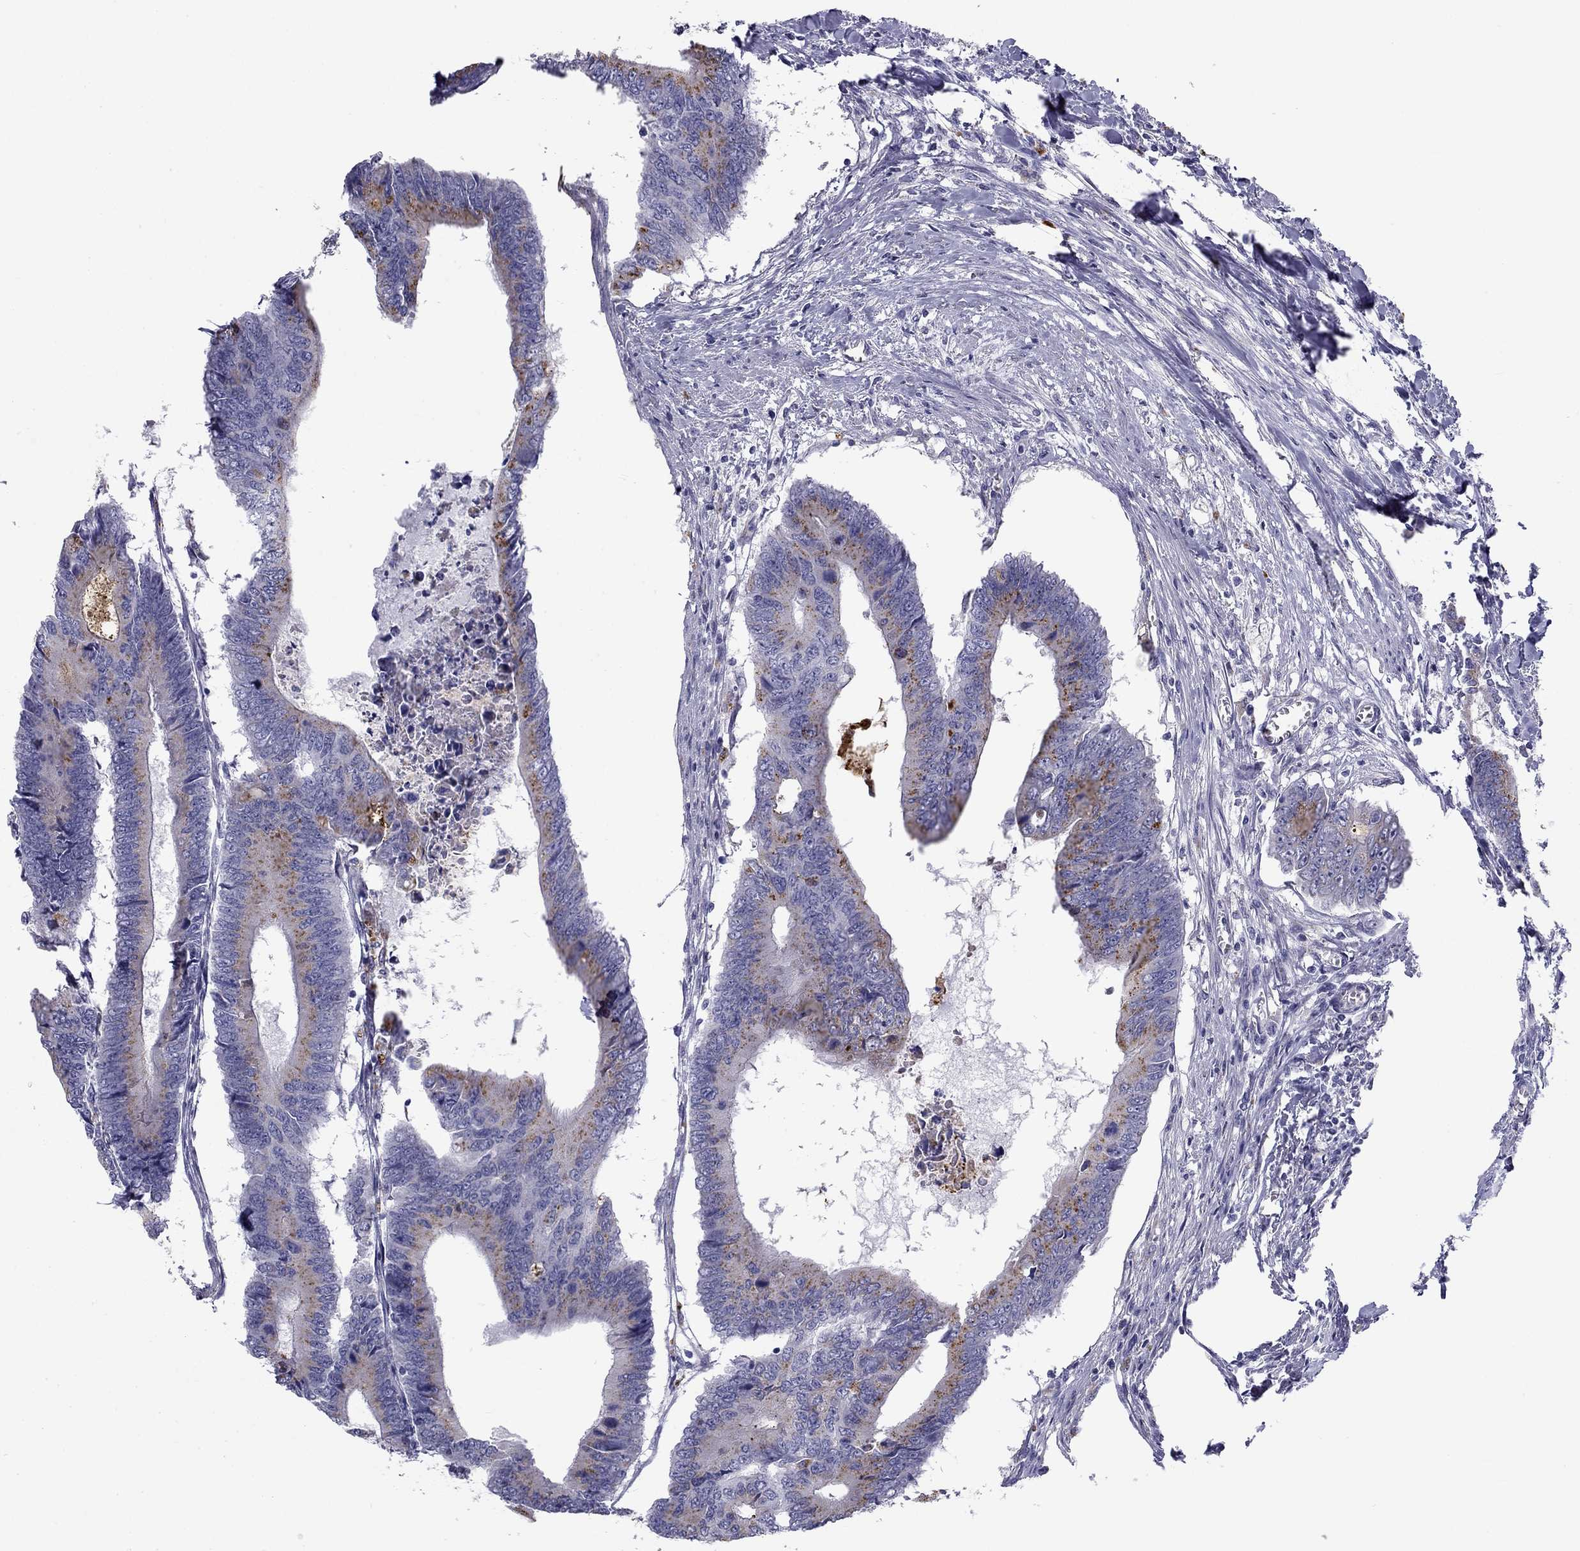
{"staining": {"intensity": "moderate", "quantity": ">75%", "location": "cytoplasmic/membranous"}, "tissue": "colorectal cancer", "cell_type": "Tumor cells", "image_type": "cancer", "snomed": [{"axis": "morphology", "description": "Adenocarcinoma, NOS"}, {"axis": "topography", "description": "Colon"}], "caption": "Colorectal cancer stained for a protein demonstrates moderate cytoplasmic/membranous positivity in tumor cells.", "gene": "CLPSL2", "patient": {"sex": "male", "age": 53}}